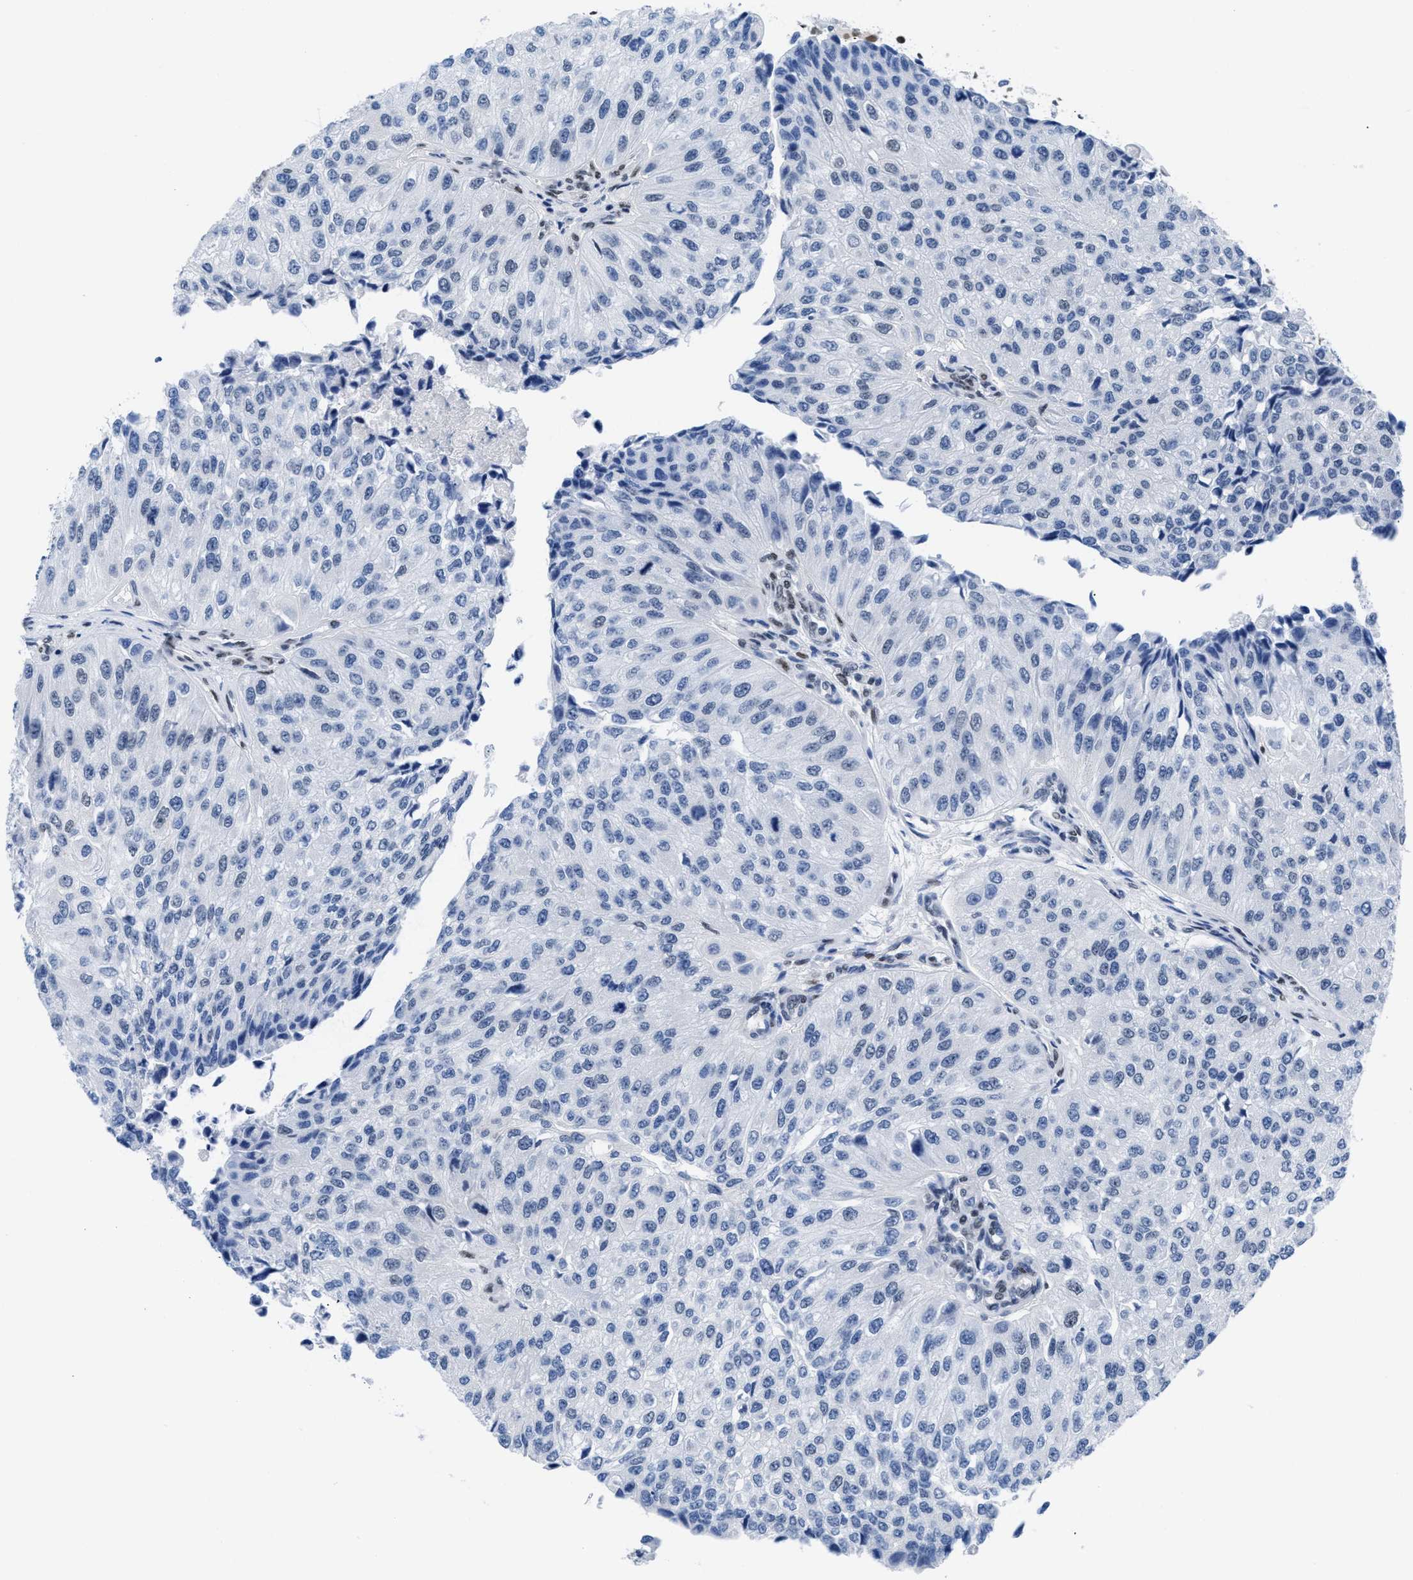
{"staining": {"intensity": "negative", "quantity": "none", "location": "none"}, "tissue": "urothelial cancer", "cell_type": "Tumor cells", "image_type": "cancer", "snomed": [{"axis": "morphology", "description": "Urothelial carcinoma, High grade"}, {"axis": "topography", "description": "Kidney"}, {"axis": "topography", "description": "Urinary bladder"}], "caption": "This is an immunohistochemistry (IHC) micrograph of urothelial cancer. There is no expression in tumor cells.", "gene": "CTBP1", "patient": {"sex": "male", "age": 77}}